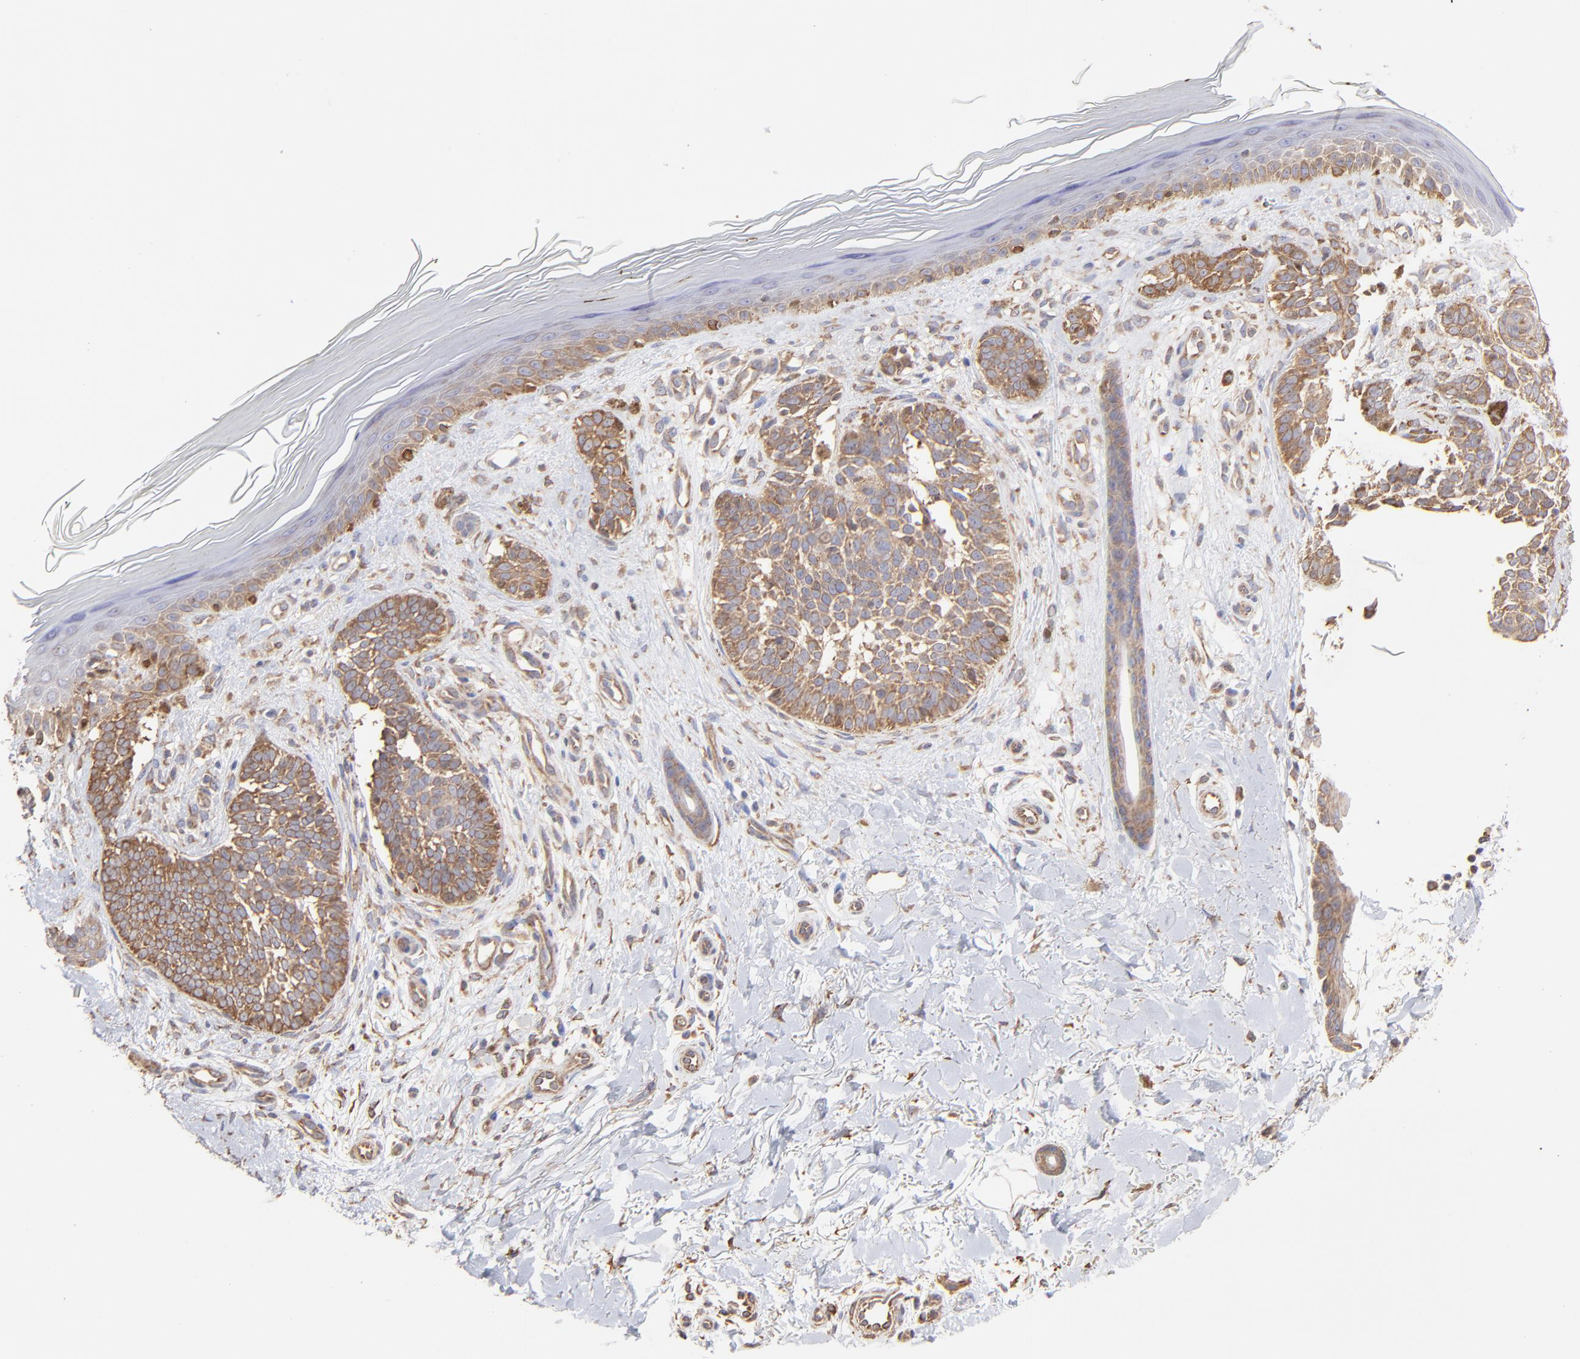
{"staining": {"intensity": "moderate", "quantity": ">75%", "location": "cytoplasmic/membranous"}, "tissue": "skin cancer", "cell_type": "Tumor cells", "image_type": "cancer", "snomed": [{"axis": "morphology", "description": "Normal tissue, NOS"}, {"axis": "morphology", "description": "Basal cell carcinoma"}, {"axis": "topography", "description": "Skin"}], "caption": "Skin basal cell carcinoma was stained to show a protein in brown. There is medium levels of moderate cytoplasmic/membranous expression in about >75% of tumor cells.", "gene": "PFKM", "patient": {"sex": "female", "age": 58}}